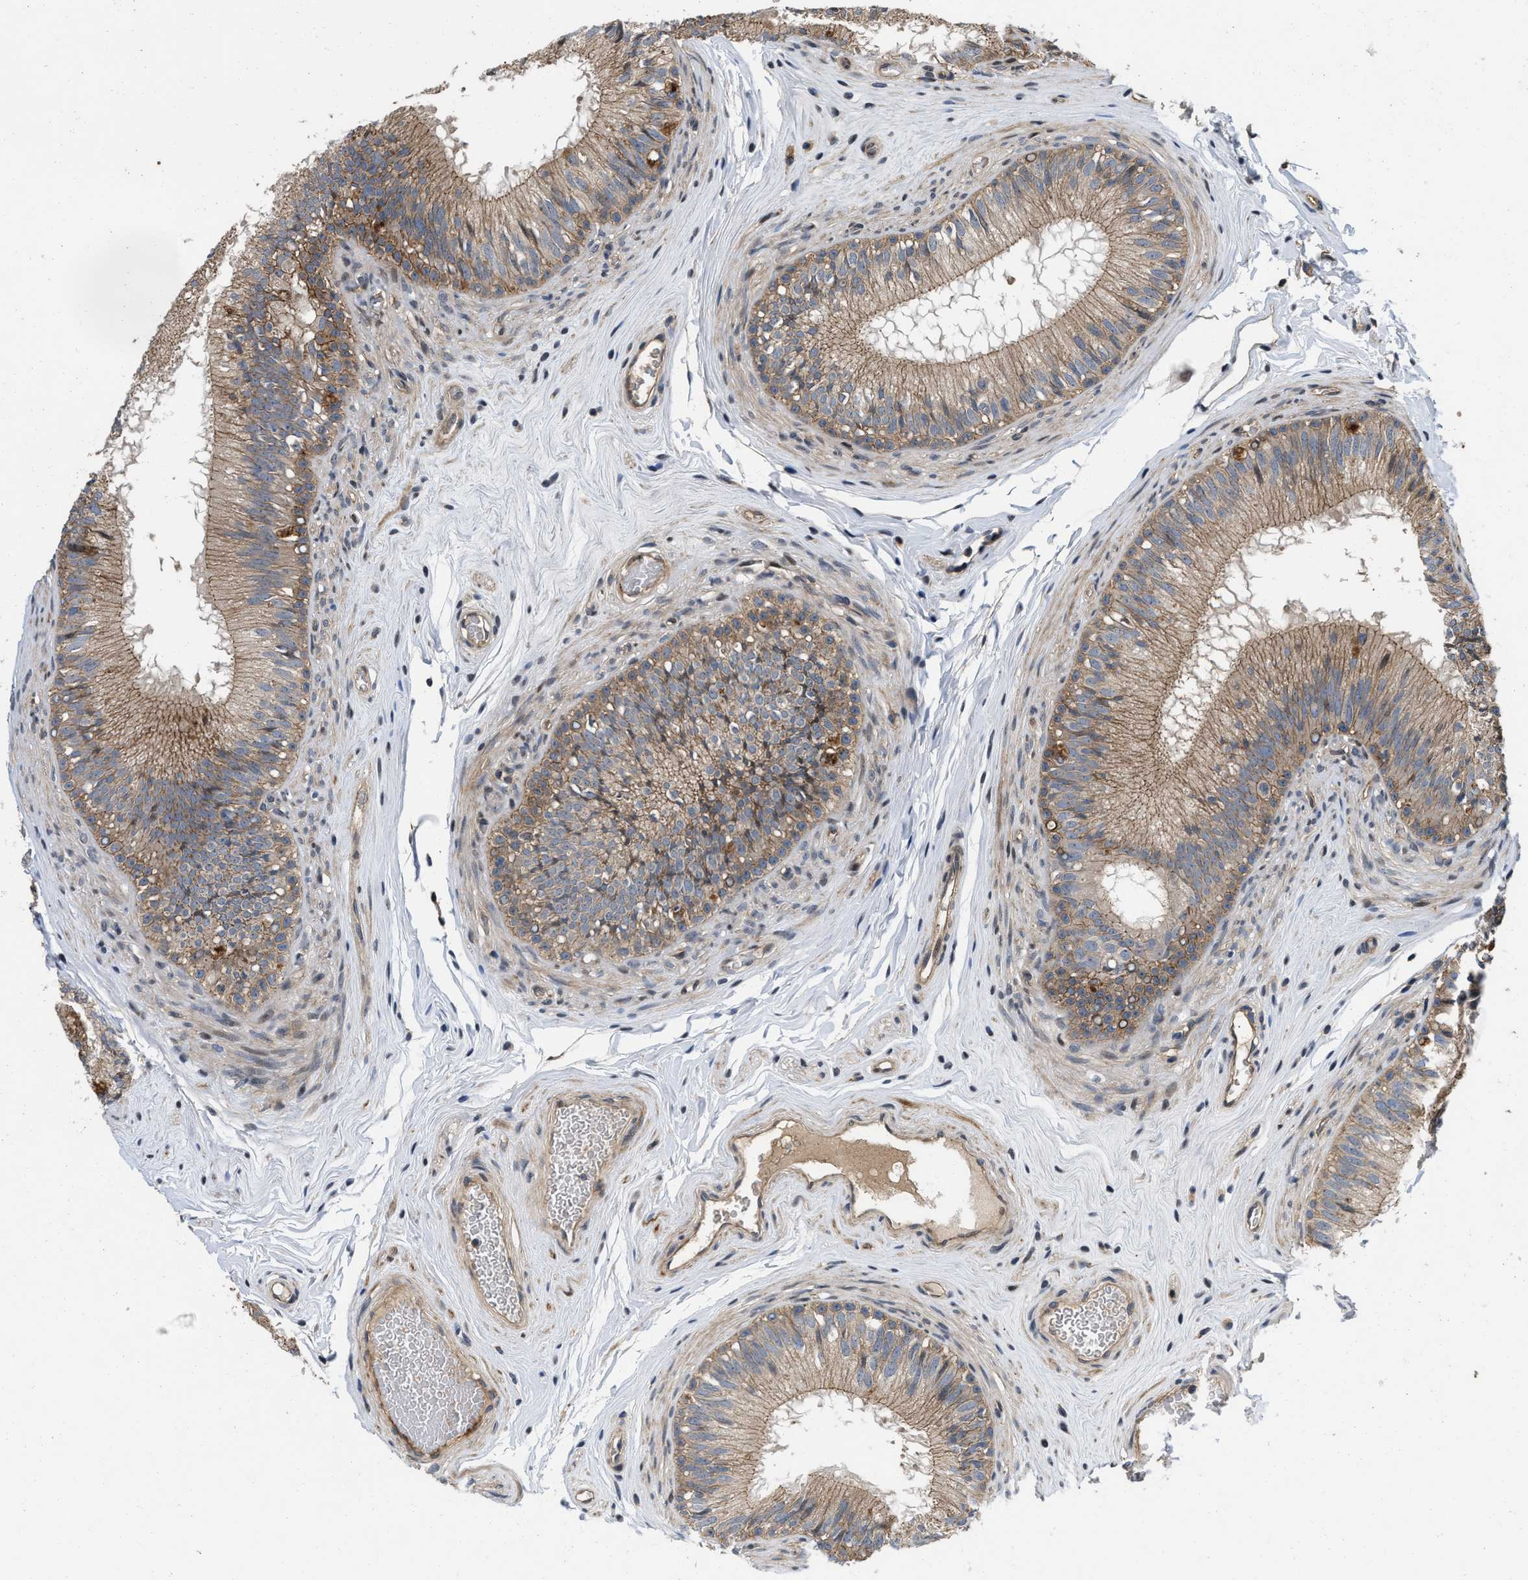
{"staining": {"intensity": "weak", "quantity": ">75%", "location": "cytoplasmic/membranous"}, "tissue": "epididymis", "cell_type": "Glandular cells", "image_type": "normal", "snomed": [{"axis": "morphology", "description": "Normal tissue, NOS"}, {"axis": "topography", "description": "Testis"}, {"axis": "topography", "description": "Epididymis"}], "caption": "This photomicrograph reveals IHC staining of unremarkable human epididymis, with low weak cytoplasmic/membranous staining in about >75% of glandular cells.", "gene": "PRDM14", "patient": {"sex": "male", "age": 36}}